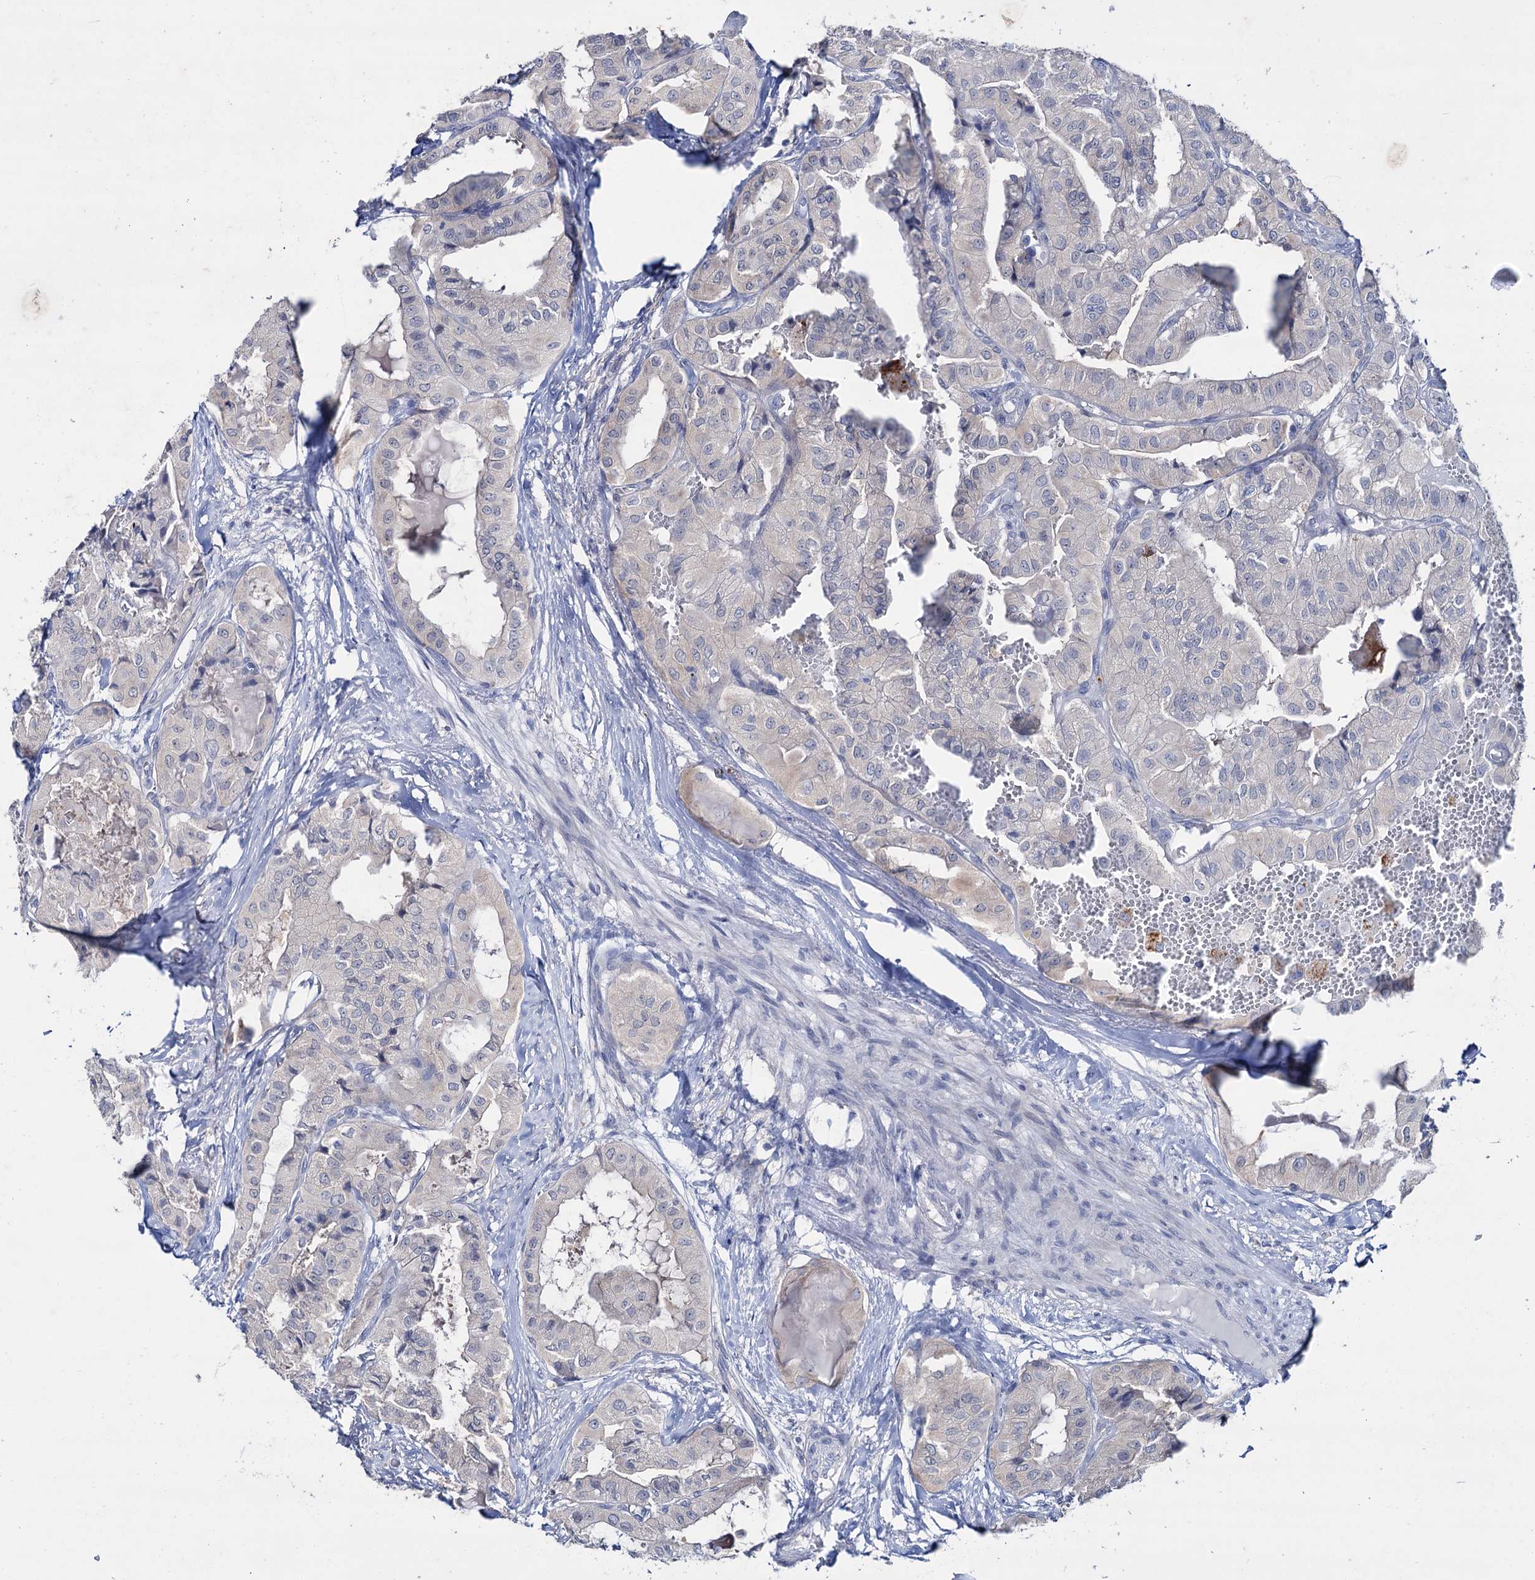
{"staining": {"intensity": "negative", "quantity": "none", "location": "none"}, "tissue": "thyroid cancer", "cell_type": "Tumor cells", "image_type": "cancer", "snomed": [{"axis": "morphology", "description": "Papillary adenocarcinoma, NOS"}, {"axis": "topography", "description": "Thyroid gland"}], "caption": "IHC image of neoplastic tissue: human papillary adenocarcinoma (thyroid) stained with DAB (3,3'-diaminobenzidine) demonstrates no significant protein staining in tumor cells.", "gene": "LYZL4", "patient": {"sex": "female", "age": 59}}